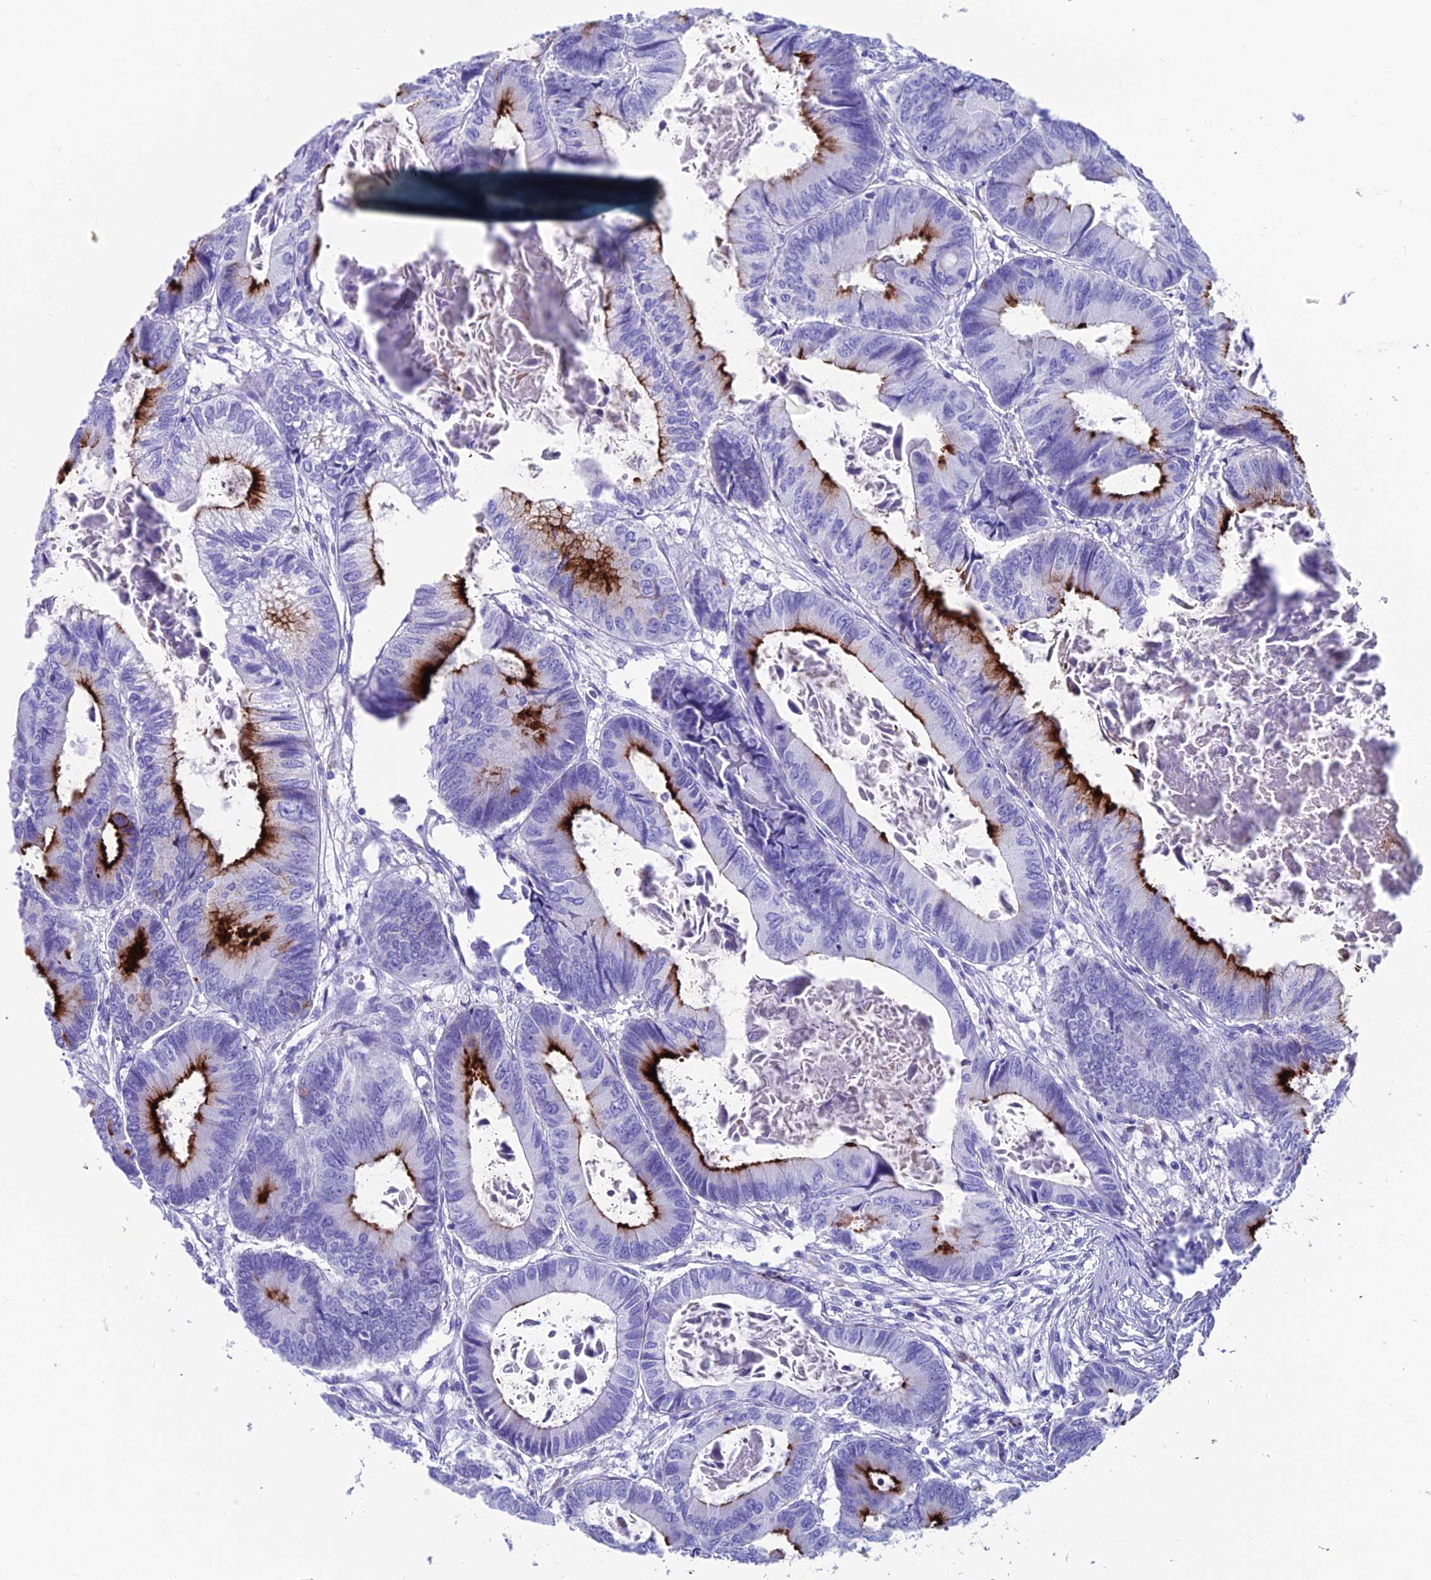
{"staining": {"intensity": "strong", "quantity": "<25%", "location": "cytoplasmic/membranous"}, "tissue": "colorectal cancer", "cell_type": "Tumor cells", "image_type": "cancer", "snomed": [{"axis": "morphology", "description": "Adenocarcinoma, NOS"}, {"axis": "topography", "description": "Colon"}], "caption": "A histopathology image of colorectal adenocarcinoma stained for a protein reveals strong cytoplasmic/membranous brown staining in tumor cells.", "gene": "GNG11", "patient": {"sex": "male", "age": 85}}